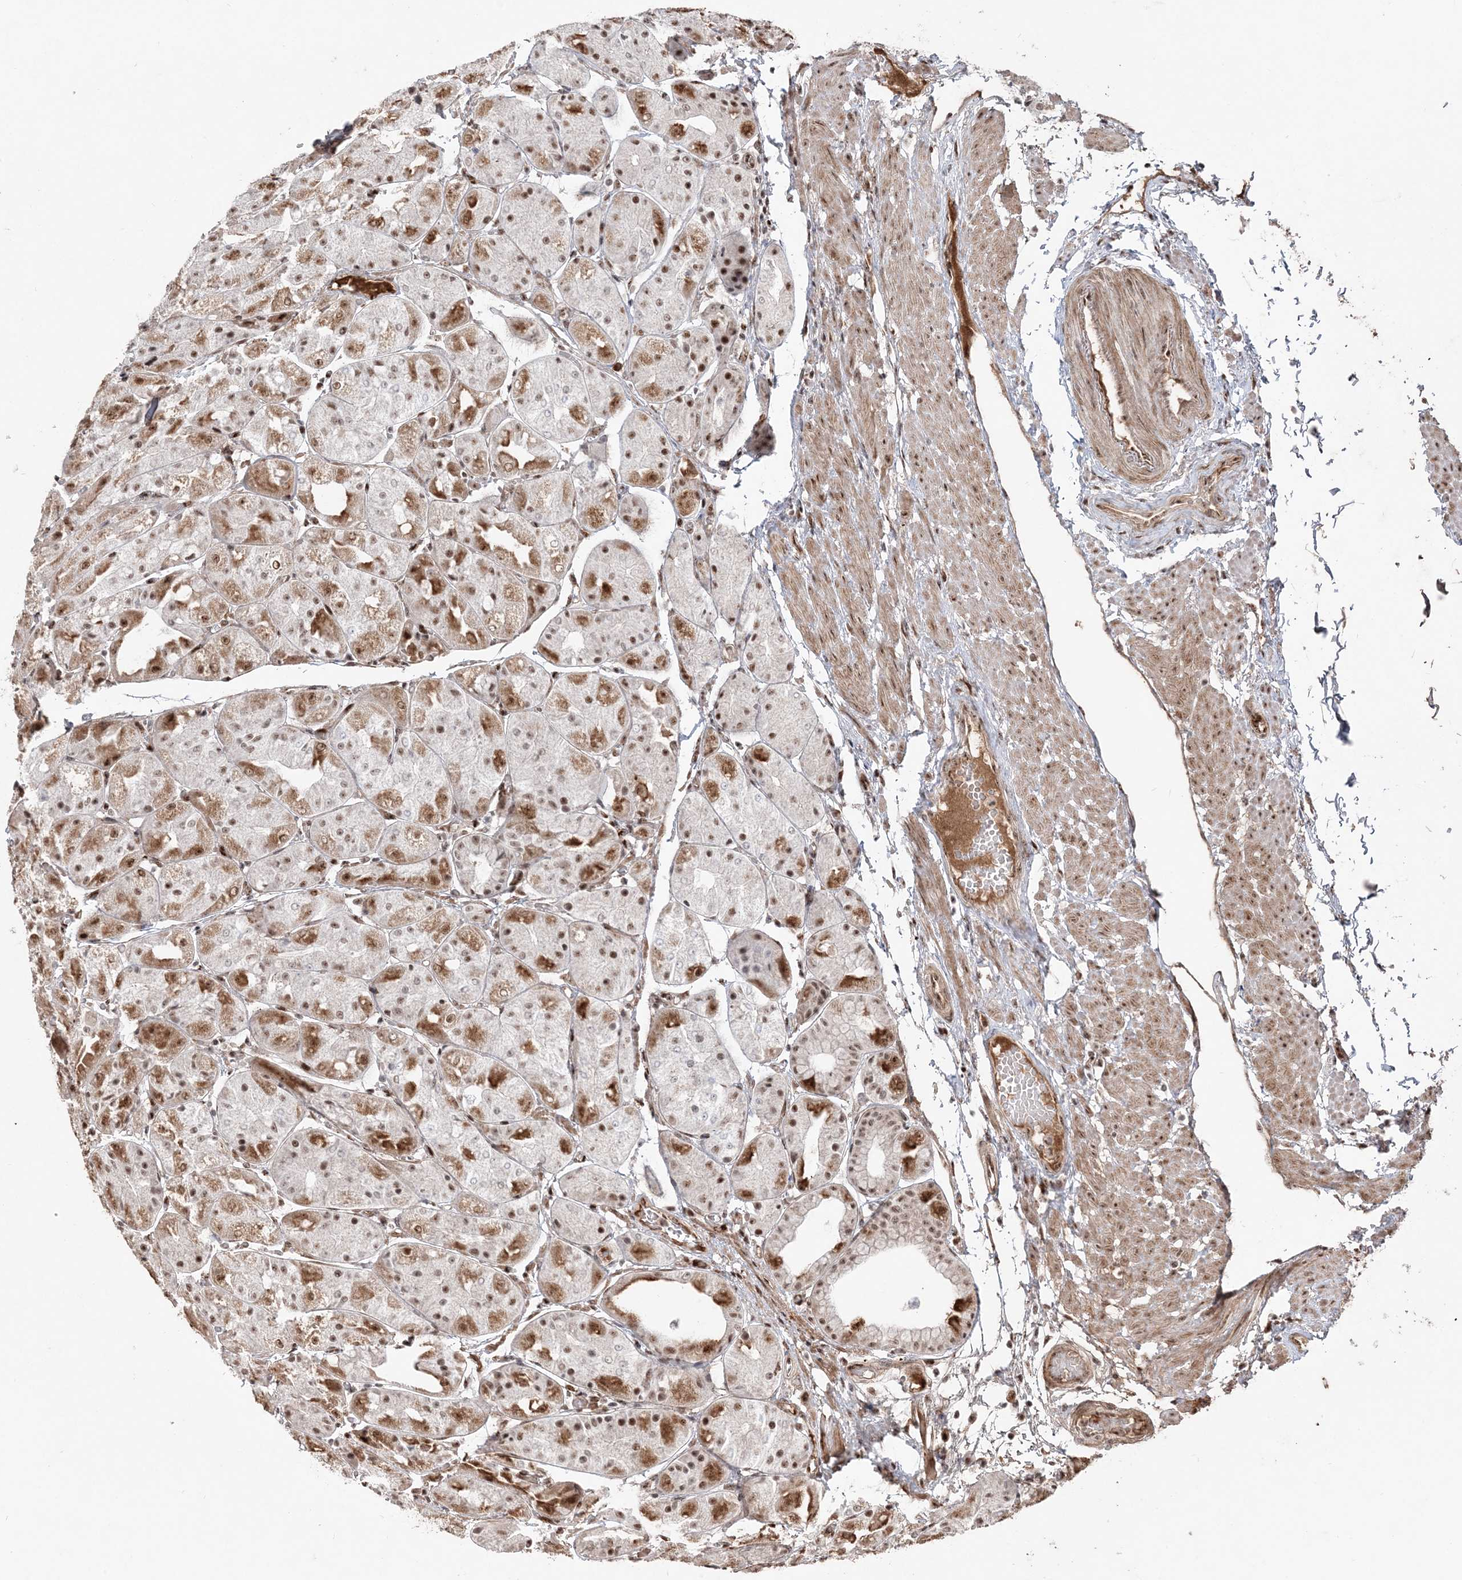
{"staining": {"intensity": "moderate", "quantity": ">75%", "location": "cytoplasmic/membranous,nuclear"}, "tissue": "stomach", "cell_type": "Glandular cells", "image_type": "normal", "snomed": [{"axis": "morphology", "description": "Normal tissue, NOS"}, {"axis": "topography", "description": "Stomach, upper"}], "caption": "This is a histology image of immunohistochemistry (IHC) staining of unremarkable stomach, which shows moderate positivity in the cytoplasmic/membranous,nuclear of glandular cells.", "gene": "RBM17", "patient": {"sex": "male", "age": 72}}